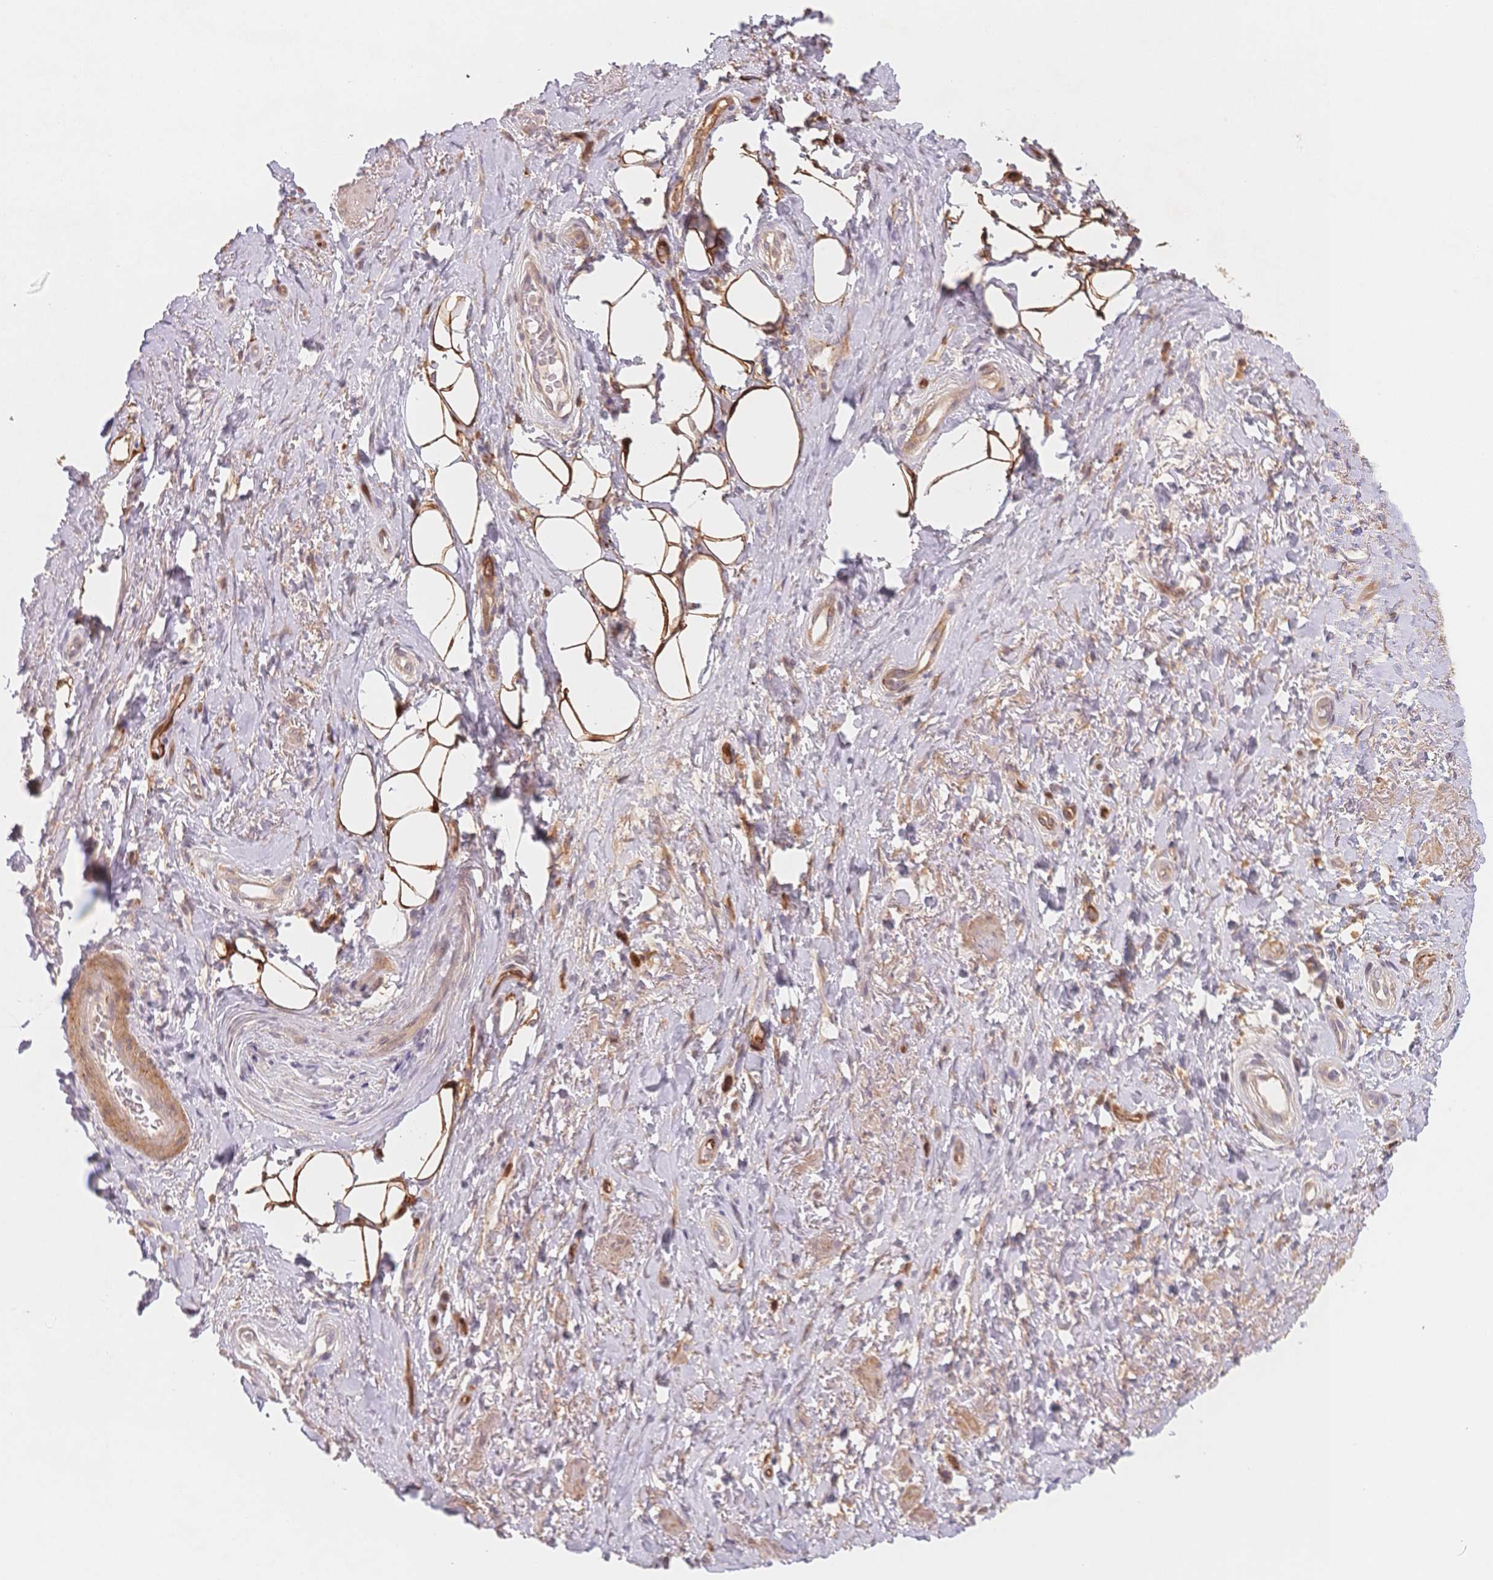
{"staining": {"intensity": "strong", "quantity": "25%-75%", "location": "cytoplasmic/membranous"}, "tissue": "adipose tissue", "cell_type": "Adipocytes", "image_type": "normal", "snomed": [{"axis": "morphology", "description": "Normal tissue, NOS"}, {"axis": "topography", "description": "Anal"}, {"axis": "topography", "description": "Peripheral nerve tissue"}], "caption": "Adipose tissue was stained to show a protein in brown. There is high levels of strong cytoplasmic/membranous expression in about 25%-75% of adipocytes. (Brightfield microscopy of DAB IHC at high magnification).", "gene": "C12orf75", "patient": {"sex": "male", "age": 53}}